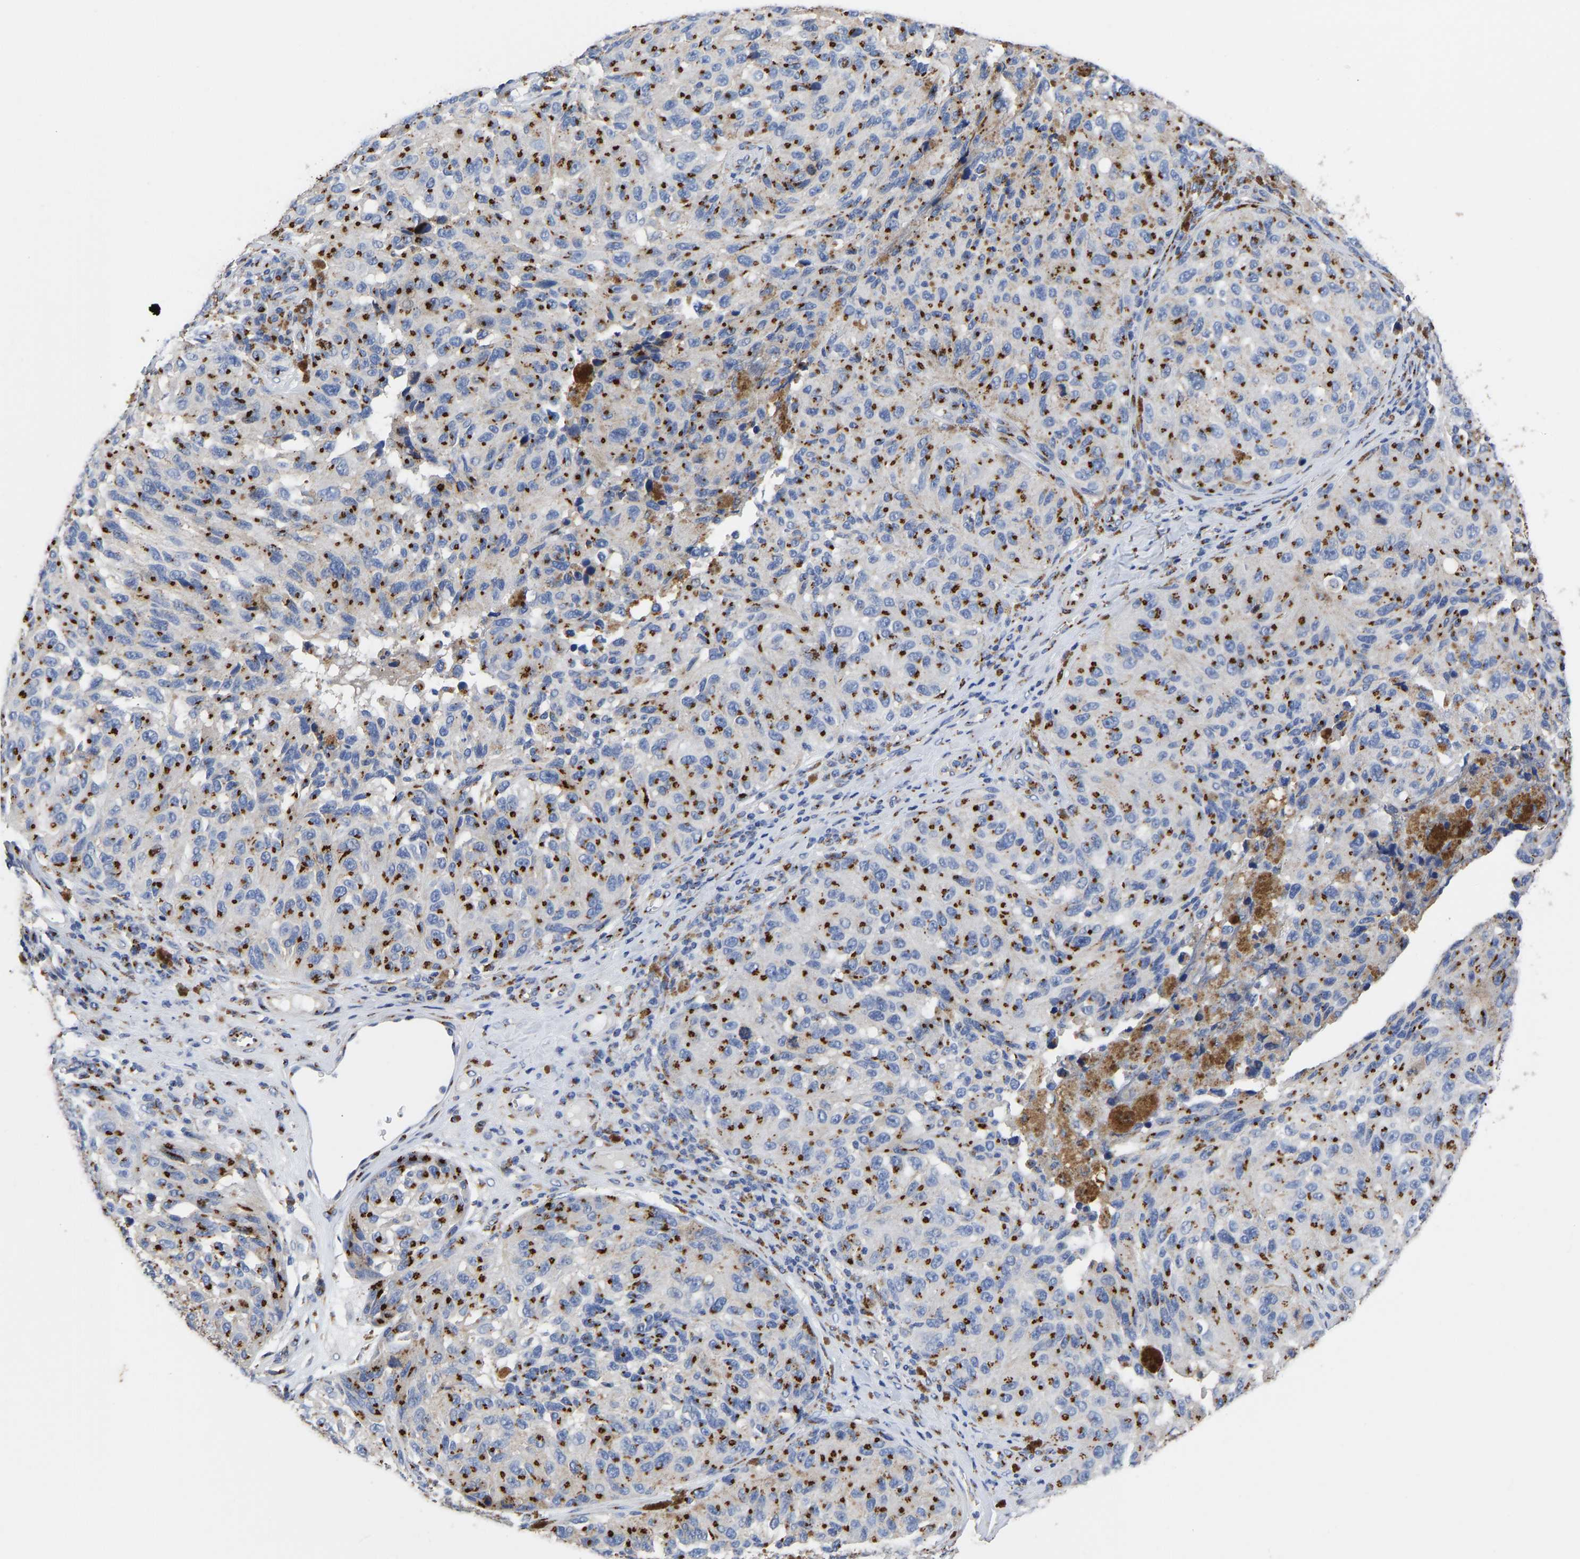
{"staining": {"intensity": "strong", "quantity": ">75%", "location": "cytoplasmic/membranous"}, "tissue": "melanoma", "cell_type": "Tumor cells", "image_type": "cancer", "snomed": [{"axis": "morphology", "description": "Malignant melanoma, NOS"}, {"axis": "topography", "description": "Skin"}], "caption": "An image of malignant melanoma stained for a protein demonstrates strong cytoplasmic/membranous brown staining in tumor cells.", "gene": "TMEM87A", "patient": {"sex": "female", "age": 73}}